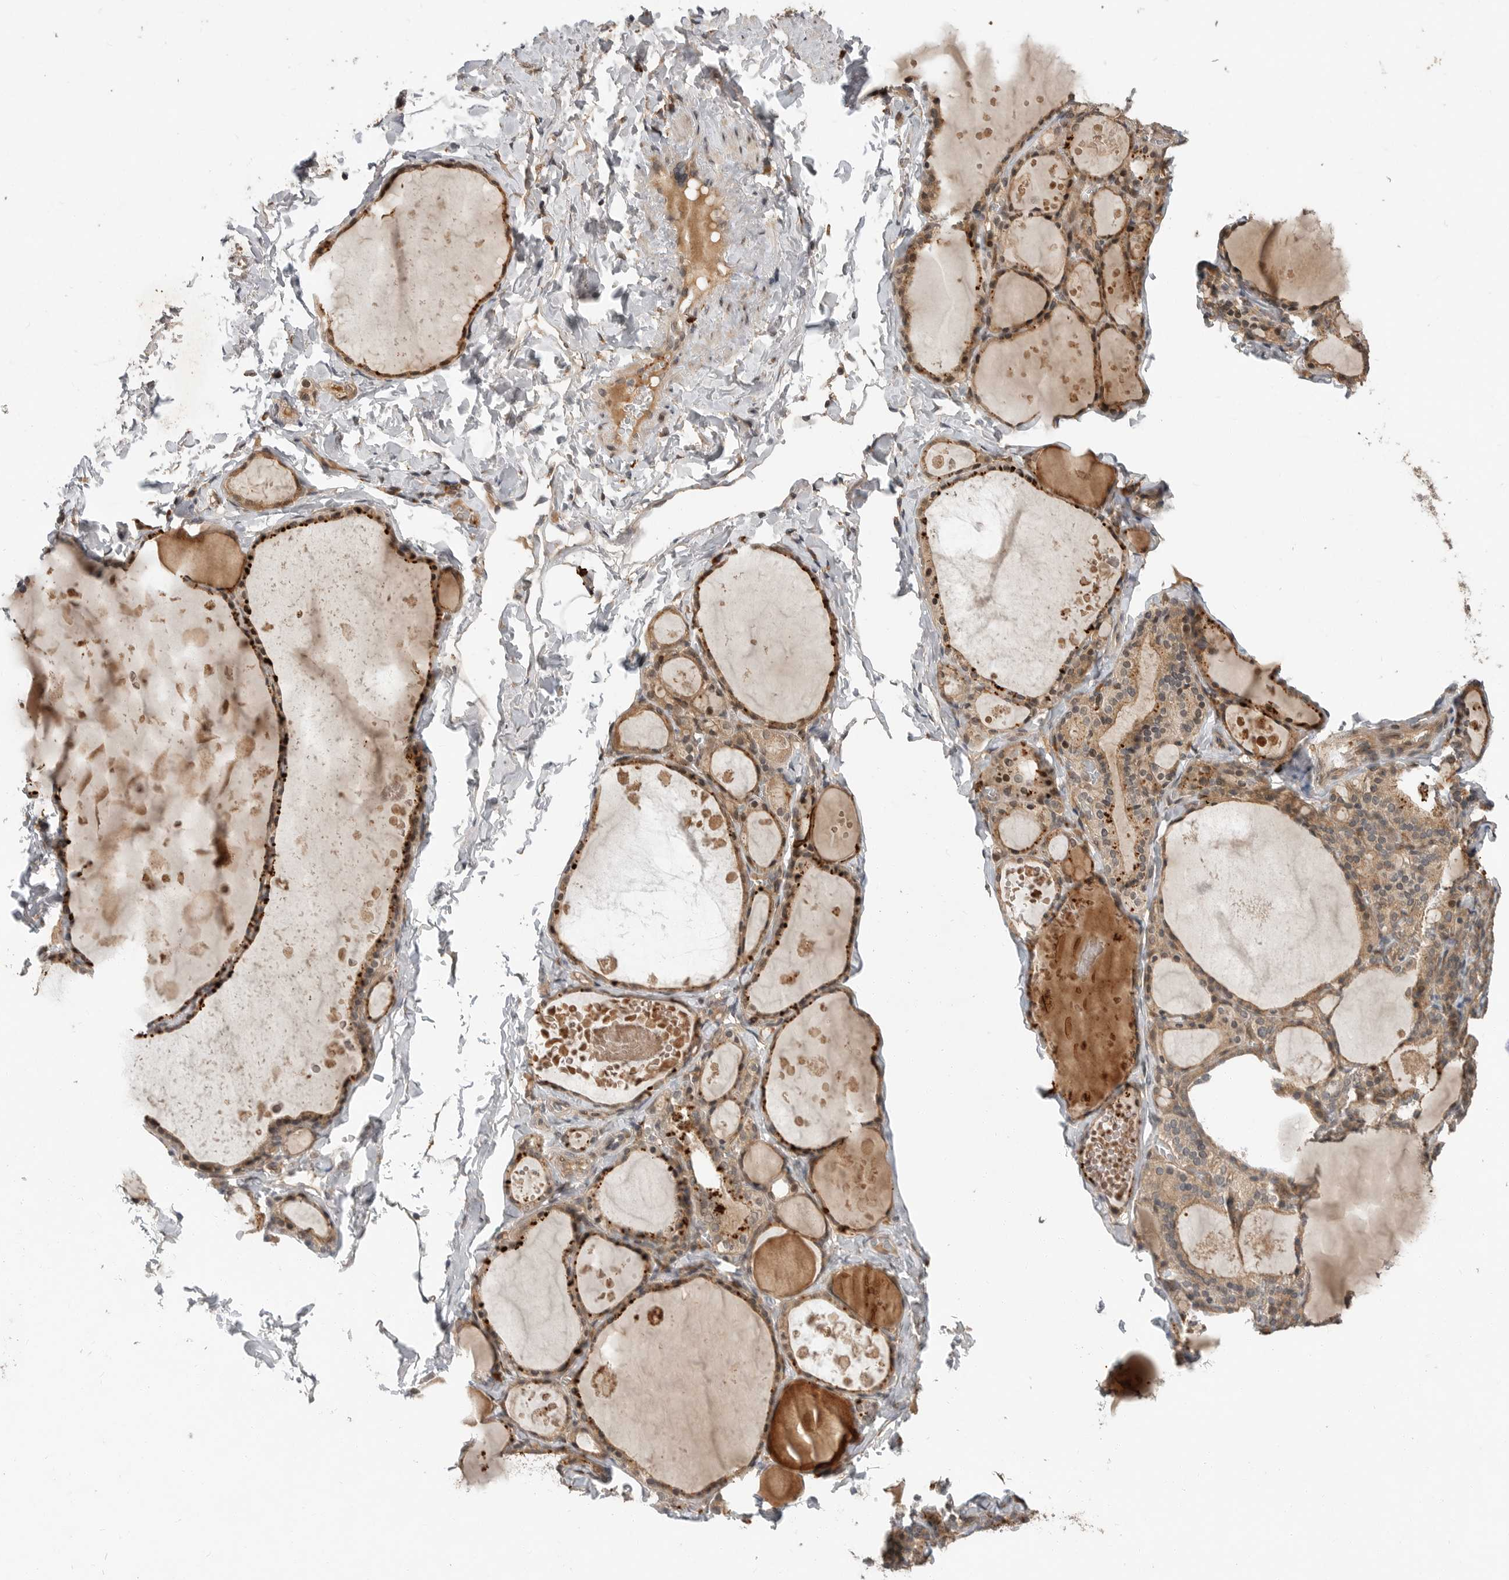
{"staining": {"intensity": "moderate", "quantity": ">75%", "location": "cytoplasmic/membranous"}, "tissue": "thyroid gland", "cell_type": "Glandular cells", "image_type": "normal", "snomed": [{"axis": "morphology", "description": "Normal tissue, NOS"}, {"axis": "topography", "description": "Thyroid gland"}], "caption": "High-power microscopy captured an IHC photomicrograph of benign thyroid gland, revealing moderate cytoplasmic/membranous positivity in approximately >75% of glandular cells.", "gene": "OSBPL9", "patient": {"sex": "male", "age": 56}}